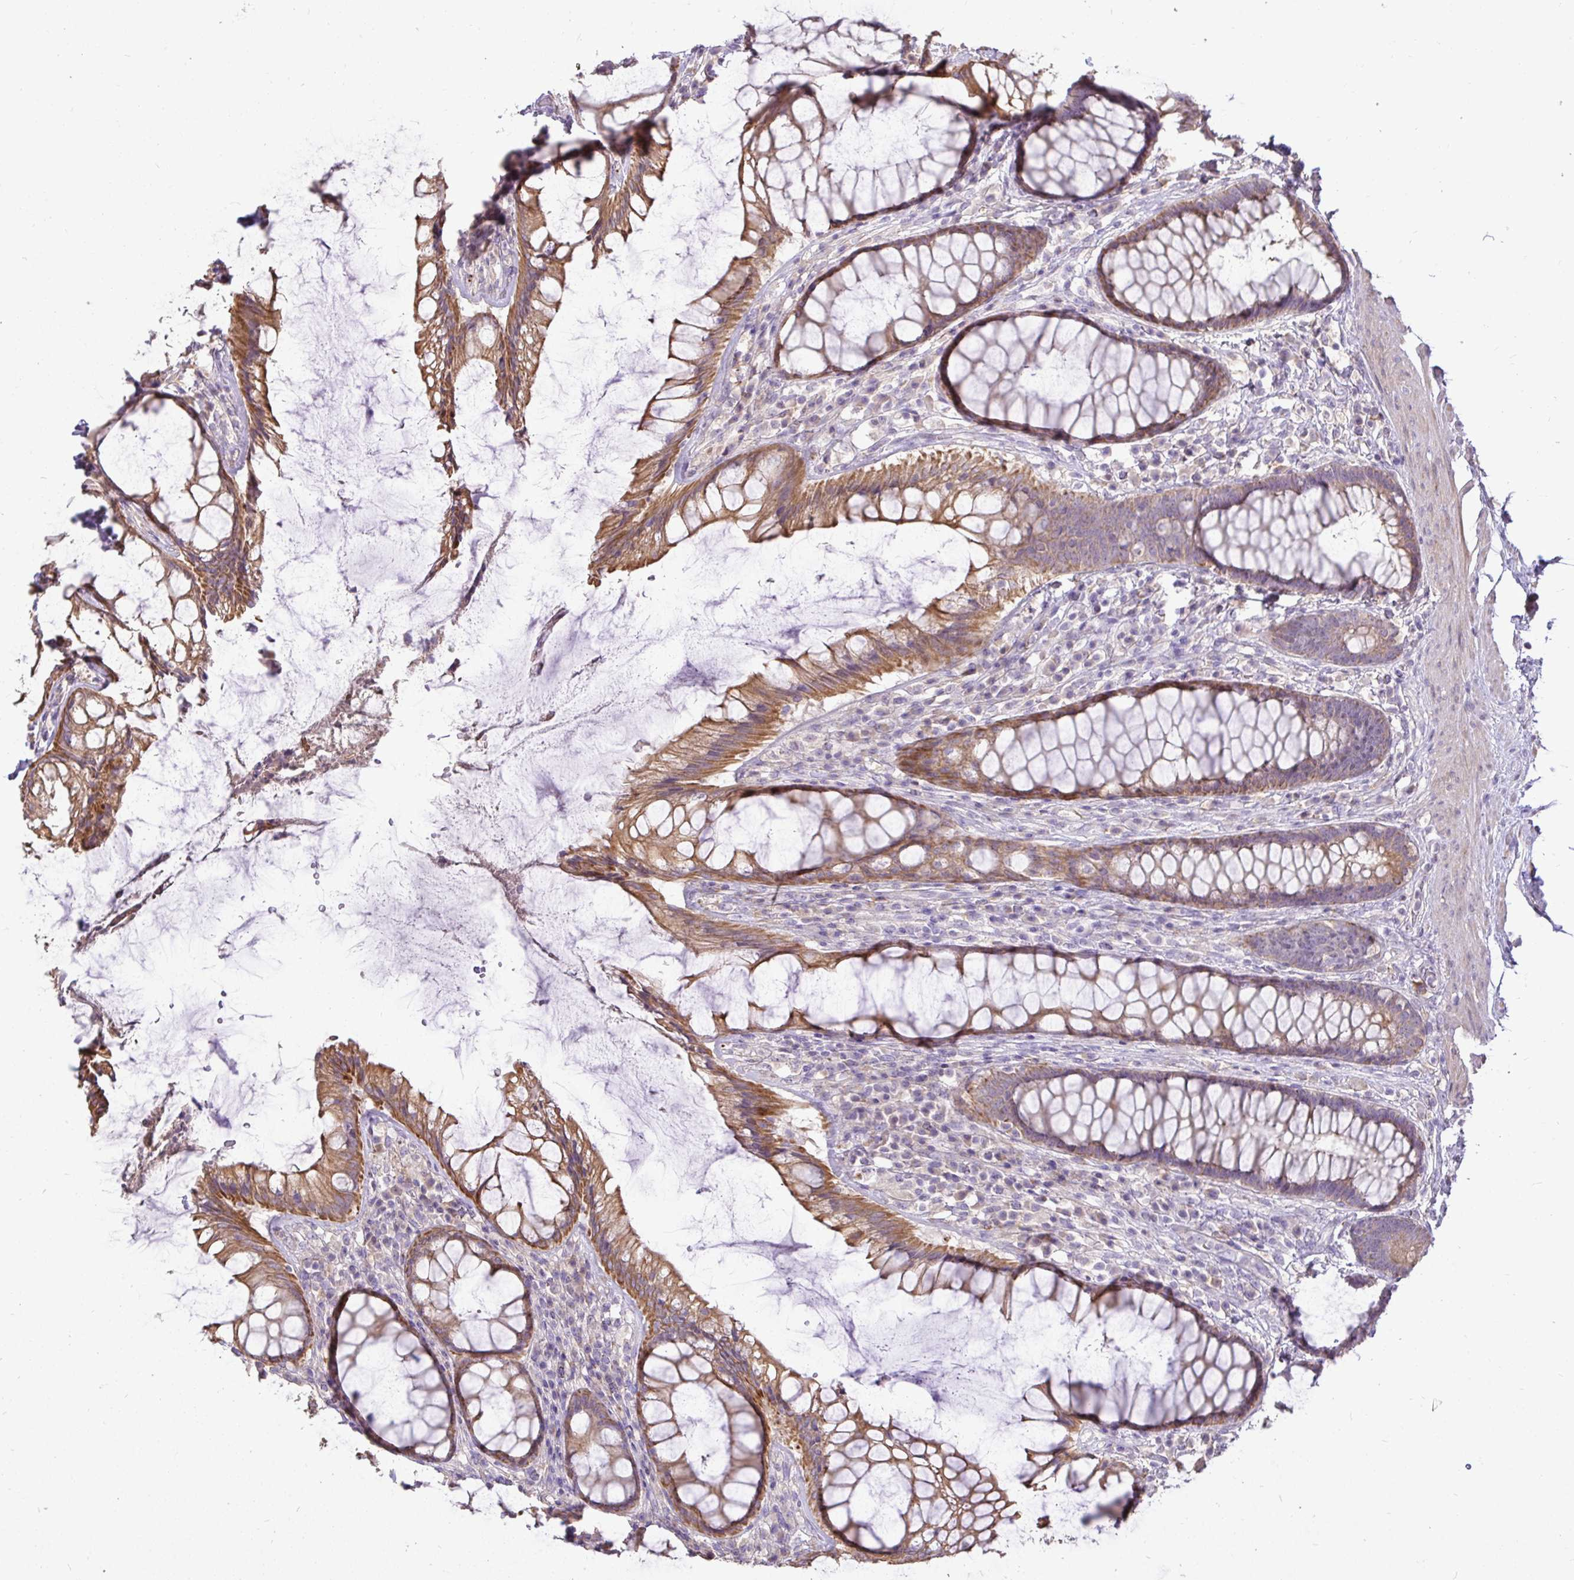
{"staining": {"intensity": "moderate", "quantity": ">75%", "location": "cytoplasmic/membranous"}, "tissue": "rectum", "cell_type": "Glandular cells", "image_type": "normal", "snomed": [{"axis": "morphology", "description": "Normal tissue, NOS"}, {"axis": "topography", "description": "Rectum"}], "caption": "Rectum stained for a protein exhibits moderate cytoplasmic/membranous positivity in glandular cells. (Brightfield microscopy of DAB IHC at high magnification).", "gene": "STRIP1", "patient": {"sex": "male", "age": 72}}